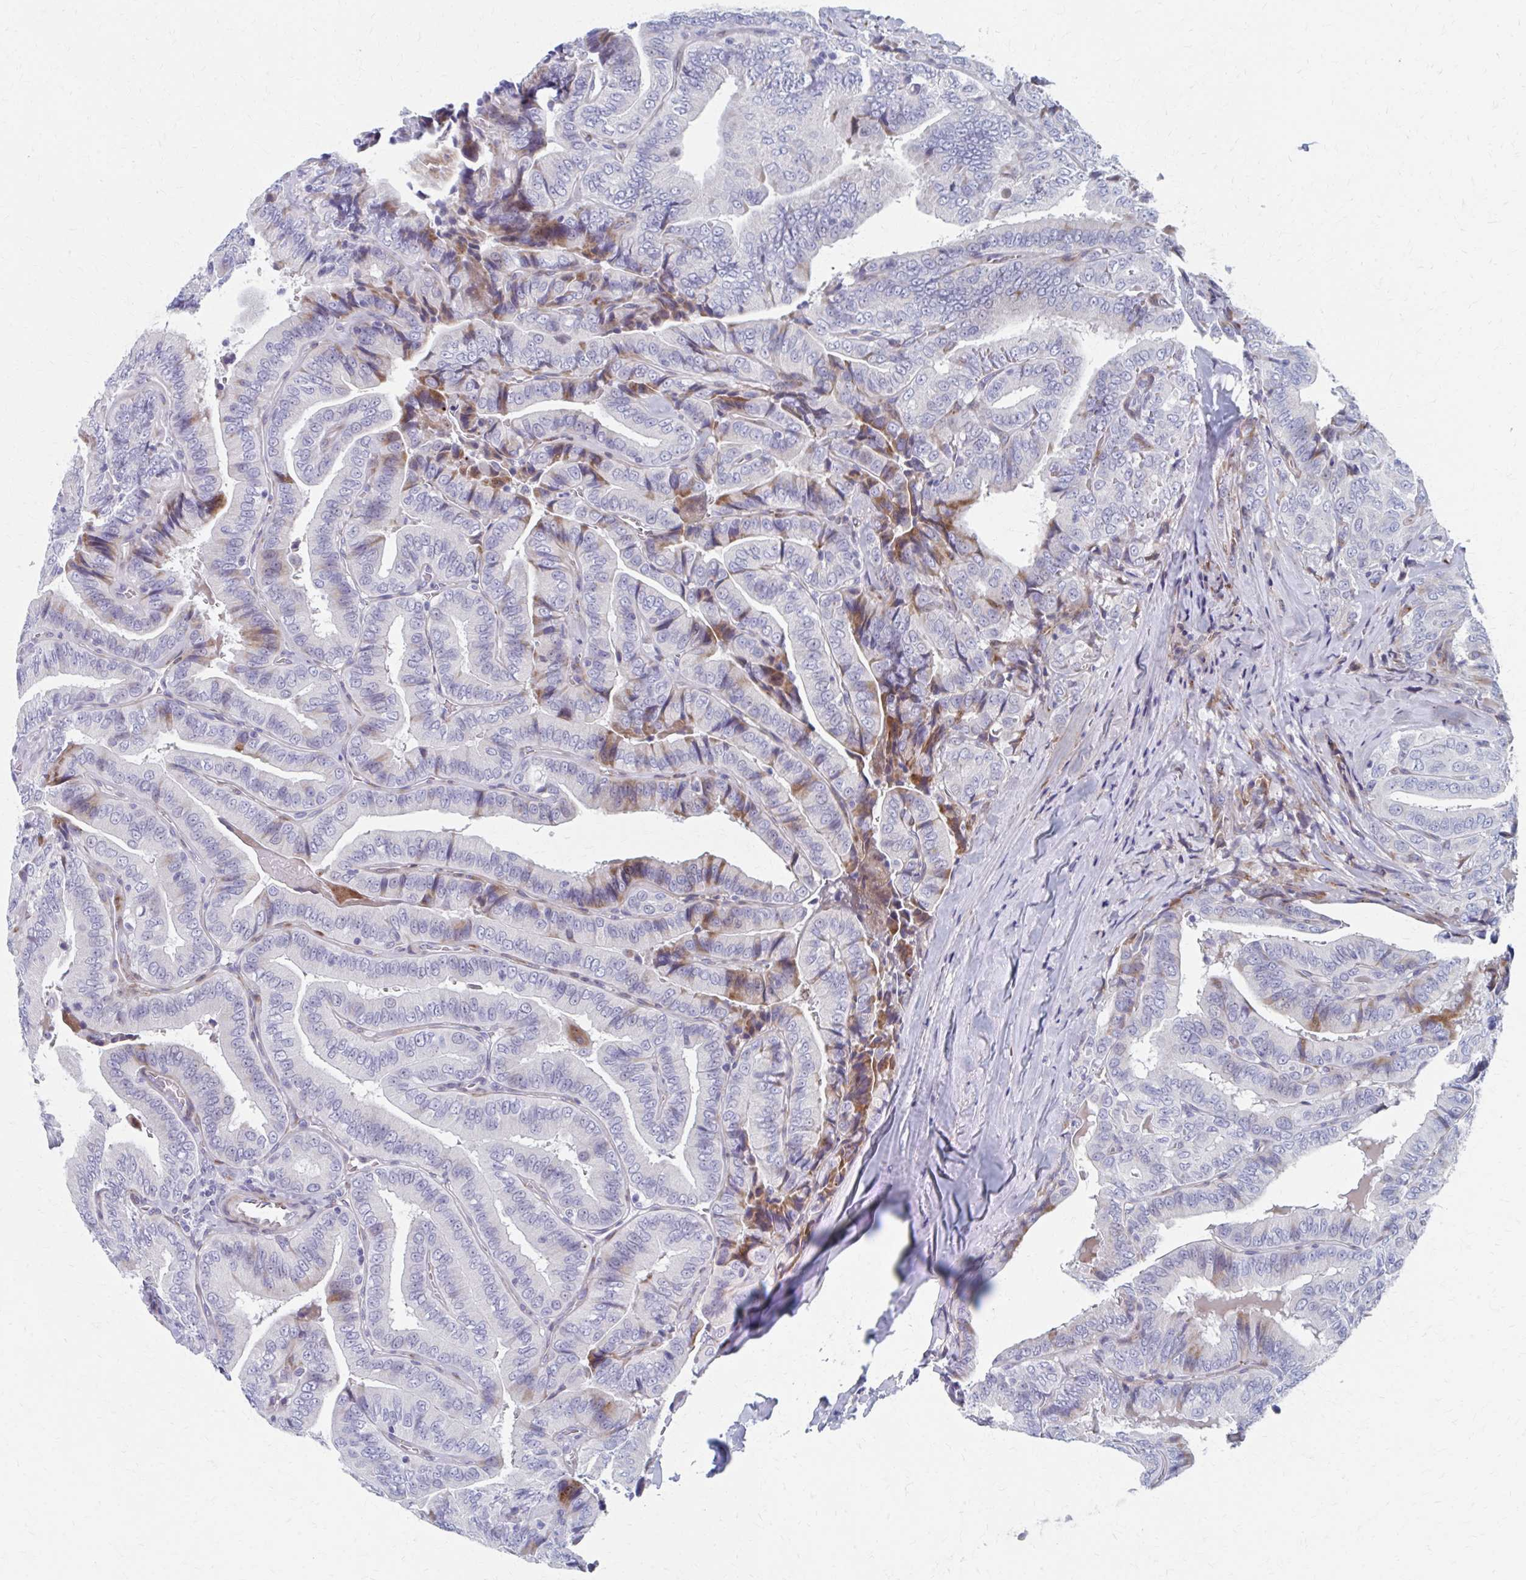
{"staining": {"intensity": "moderate", "quantity": "<25%", "location": "cytoplasmic/membranous"}, "tissue": "thyroid cancer", "cell_type": "Tumor cells", "image_type": "cancer", "snomed": [{"axis": "morphology", "description": "Papillary adenocarcinoma, NOS"}, {"axis": "topography", "description": "Thyroid gland"}], "caption": "The photomicrograph demonstrates immunohistochemical staining of papillary adenocarcinoma (thyroid). There is moderate cytoplasmic/membranous expression is identified in approximately <25% of tumor cells. Using DAB (3,3'-diaminobenzidine) (brown) and hematoxylin (blue) stains, captured at high magnification using brightfield microscopy.", "gene": "OLFM2", "patient": {"sex": "male", "age": 61}}